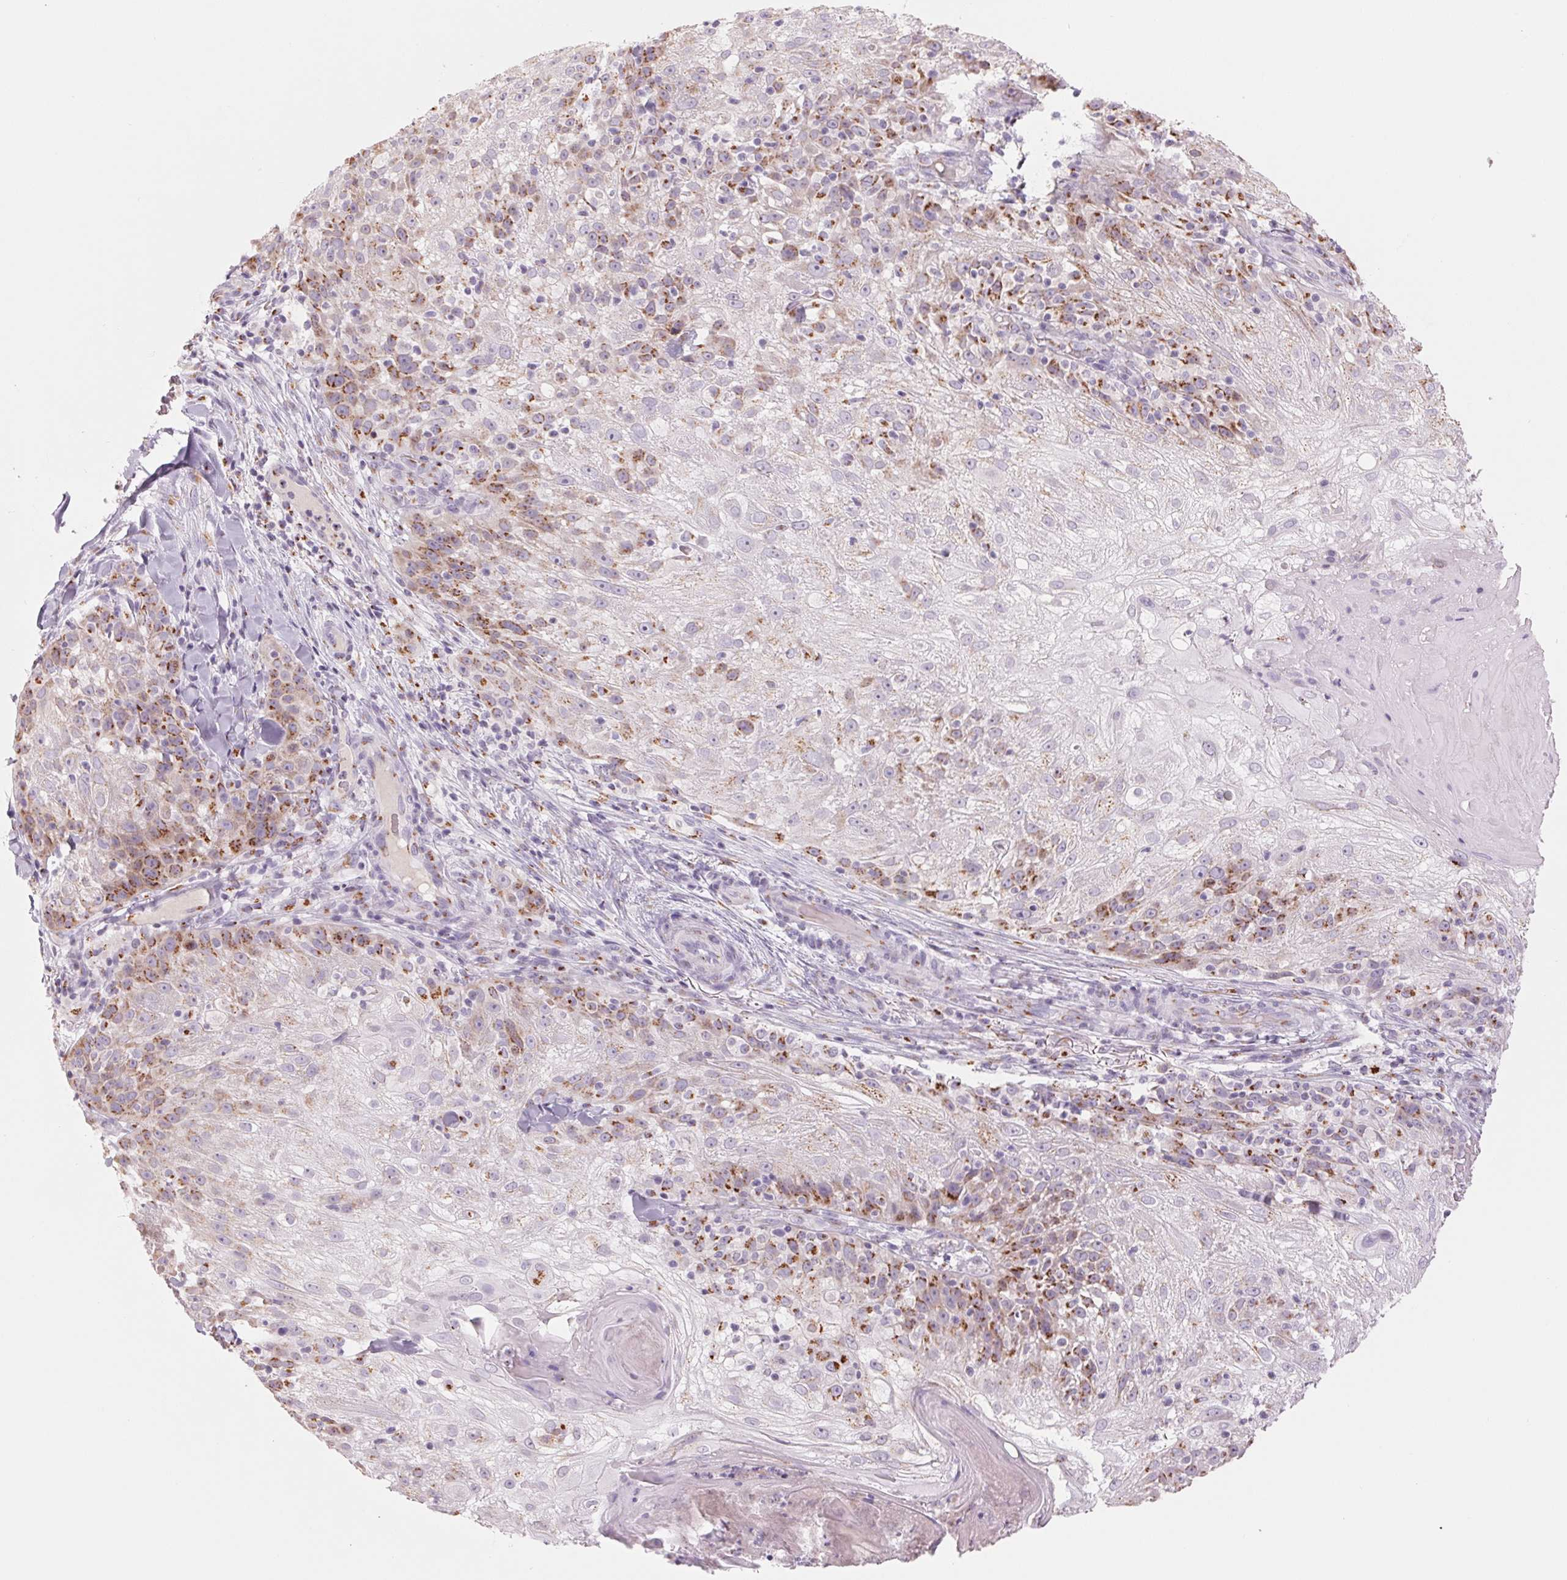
{"staining": {"intensity": "moderate", "quantity": "25%-75%", "location": "cytoplasmic/membranous"}, "tissue": "skin cancer", "cell_type": "Tumor cells", "image_type": "cancer", "snomed": [{"axis": "morphology", "description": "Normal tissue, NOS"}, {"axis": "morphology", "description": "Squamous cell carcinoma, NOS"}, {"axis": "topography", "description": "Skin"}], "caption": "IHC (DAB (3,3'-diaminobenzidine)) staining of skin squamous cell carcinoma exhibits moderate cytoplasmic/membranous protein expression in approximately 25%-75% of tumor cells.", "gene": "GALNT7", "patient": {"sex": "female", "age": 83}}